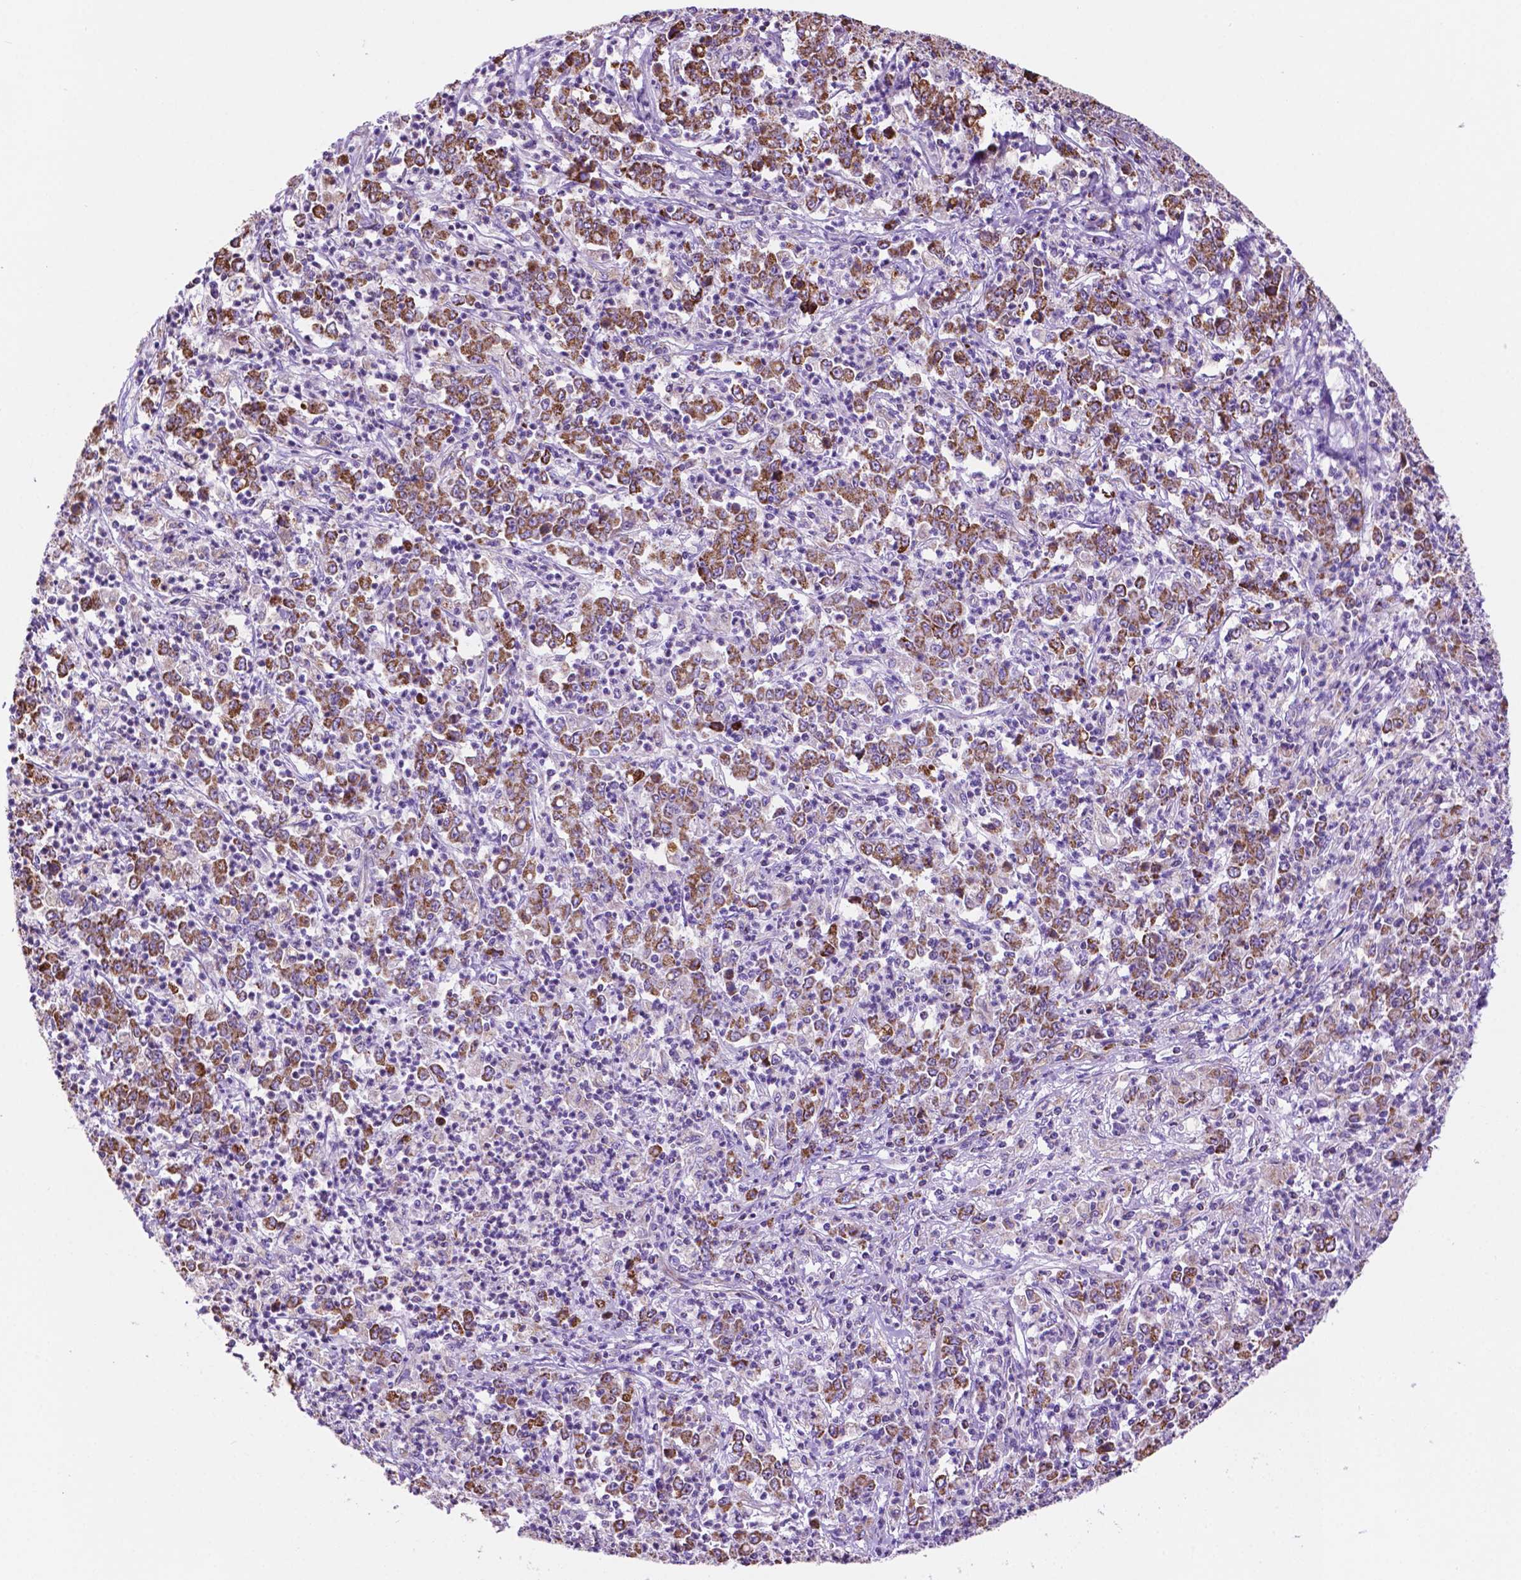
{"staining": {"intensity": "moderate", "quantity": ">75%", "location": "cytoplasmic/membranous"}, "tissue": "stomach cancer", "cell_type": "Tumor cells", "image_type": "cancer", "snomed": [{"axis": "morphology", "description": "Adenocarcinoma, NOS"}, {"axis": "topography", "description": "Stomach, lower"}], "caption": "Protein staining of stomach cancer (adenocarcinoma) tissue demonstrates moderate cytoplasmic/membranous expression in approximately >75% of tumor cells.", "gene": "GDPD5", "patient": {"sex": "female", "age": 71}}